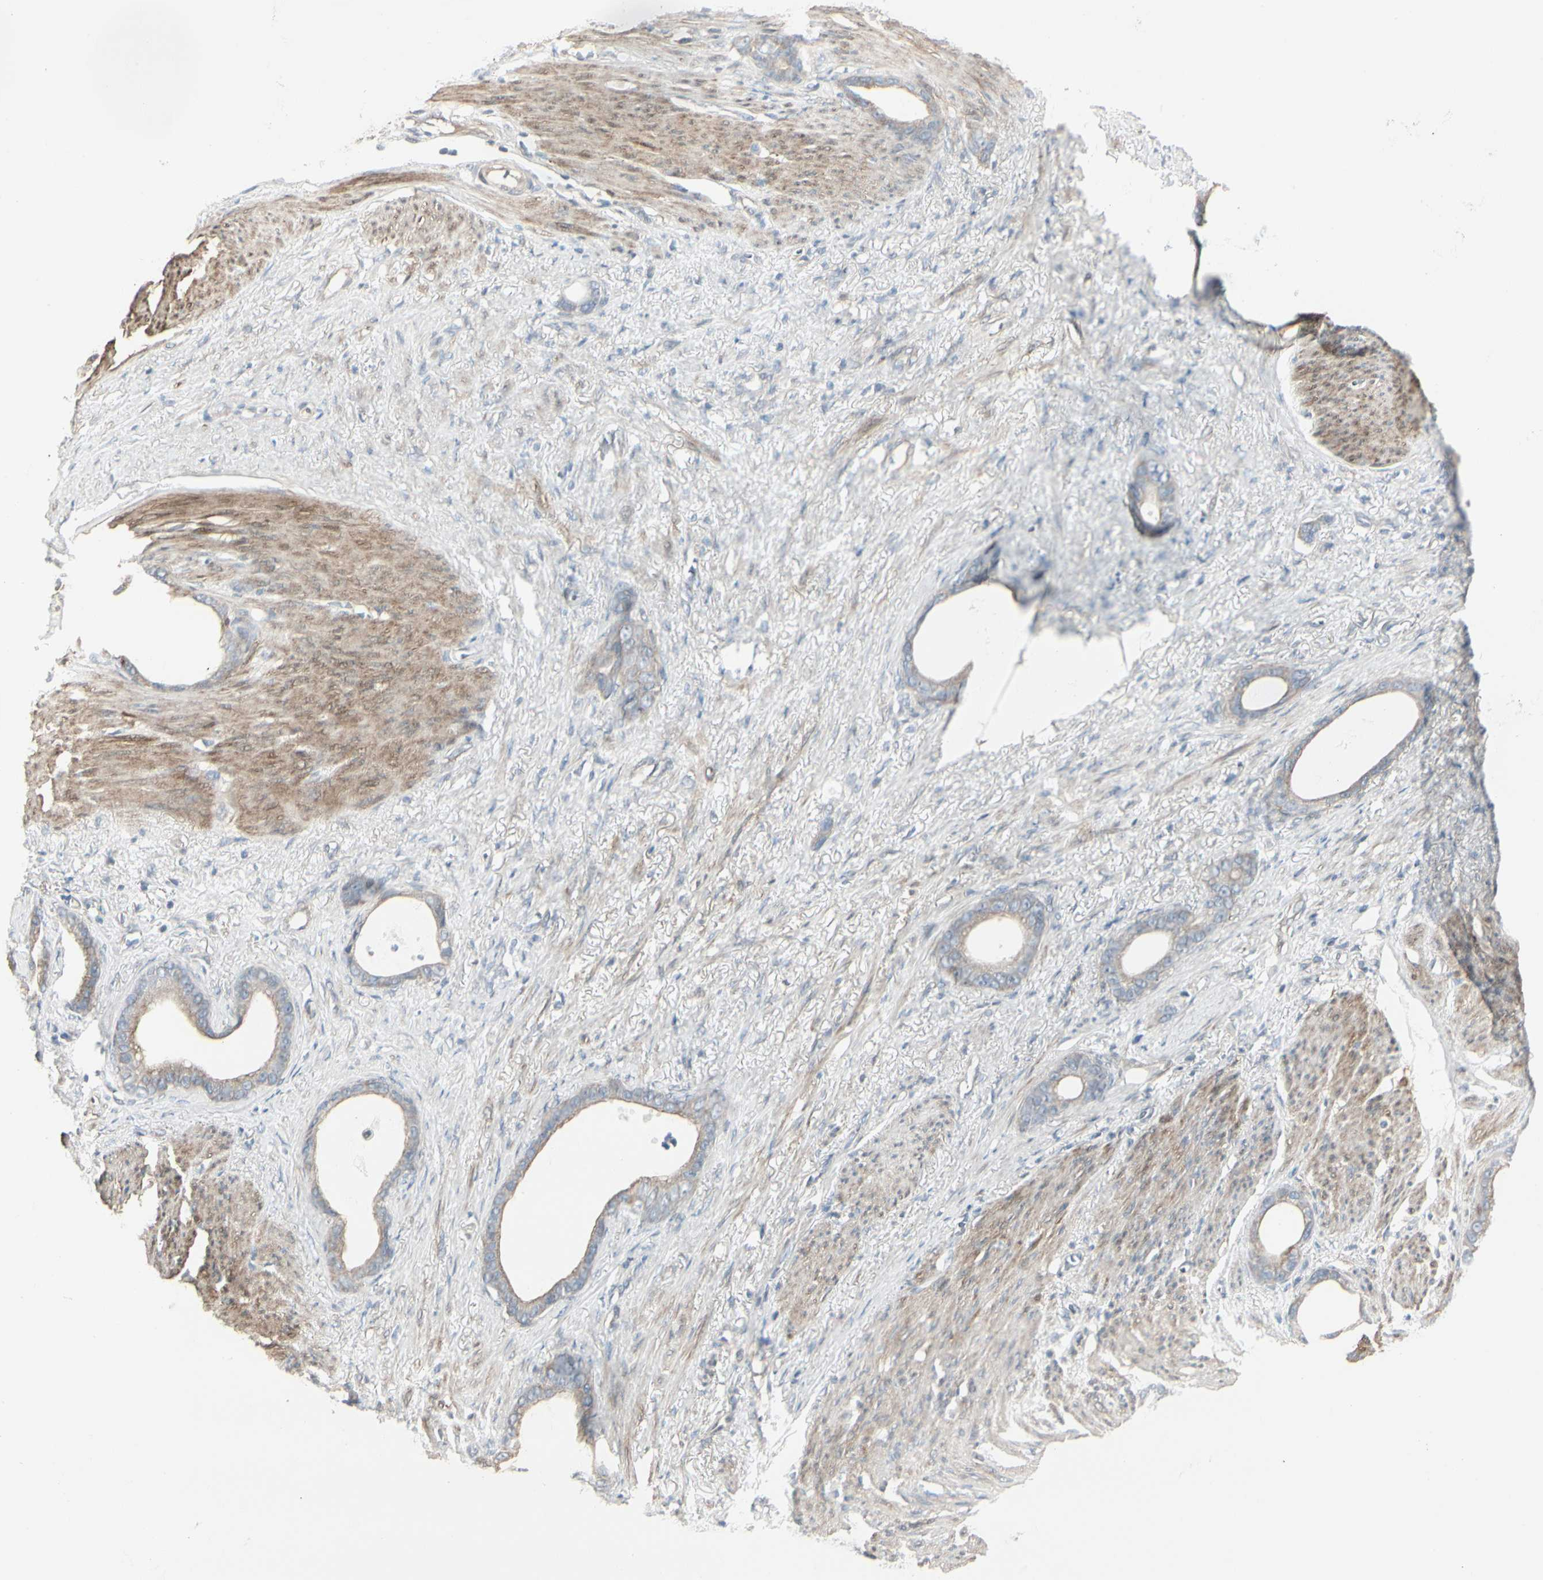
{"staining": {"intensity": "weak", "quantity": ">75%", "location": "cytoplasmic/membranous"}, "tissue": "stomach cancer", "cell_type": "Tumor cells", "image_type": "cancer", "snomed": [{"axis": "morphology", "description": "Adenocarcinoma, NOS"}, {"axis": "topography", "description": "Stomach"}], "caption": "DAB (3,3'-diaminobenzidine) immunohistochemical staining of human stomach cancer (adenocarcinoma) demonstrates weak cytoplasmic/membranous protein staining in approximately >75% of tumor cells. The protein of interest is stained brown, and the nuclei are stained in blue (DAB IHC with brightfield microscopy, high magnification).", "gene": "DMPK", "patient": {"sex": "female", "age": 75}}